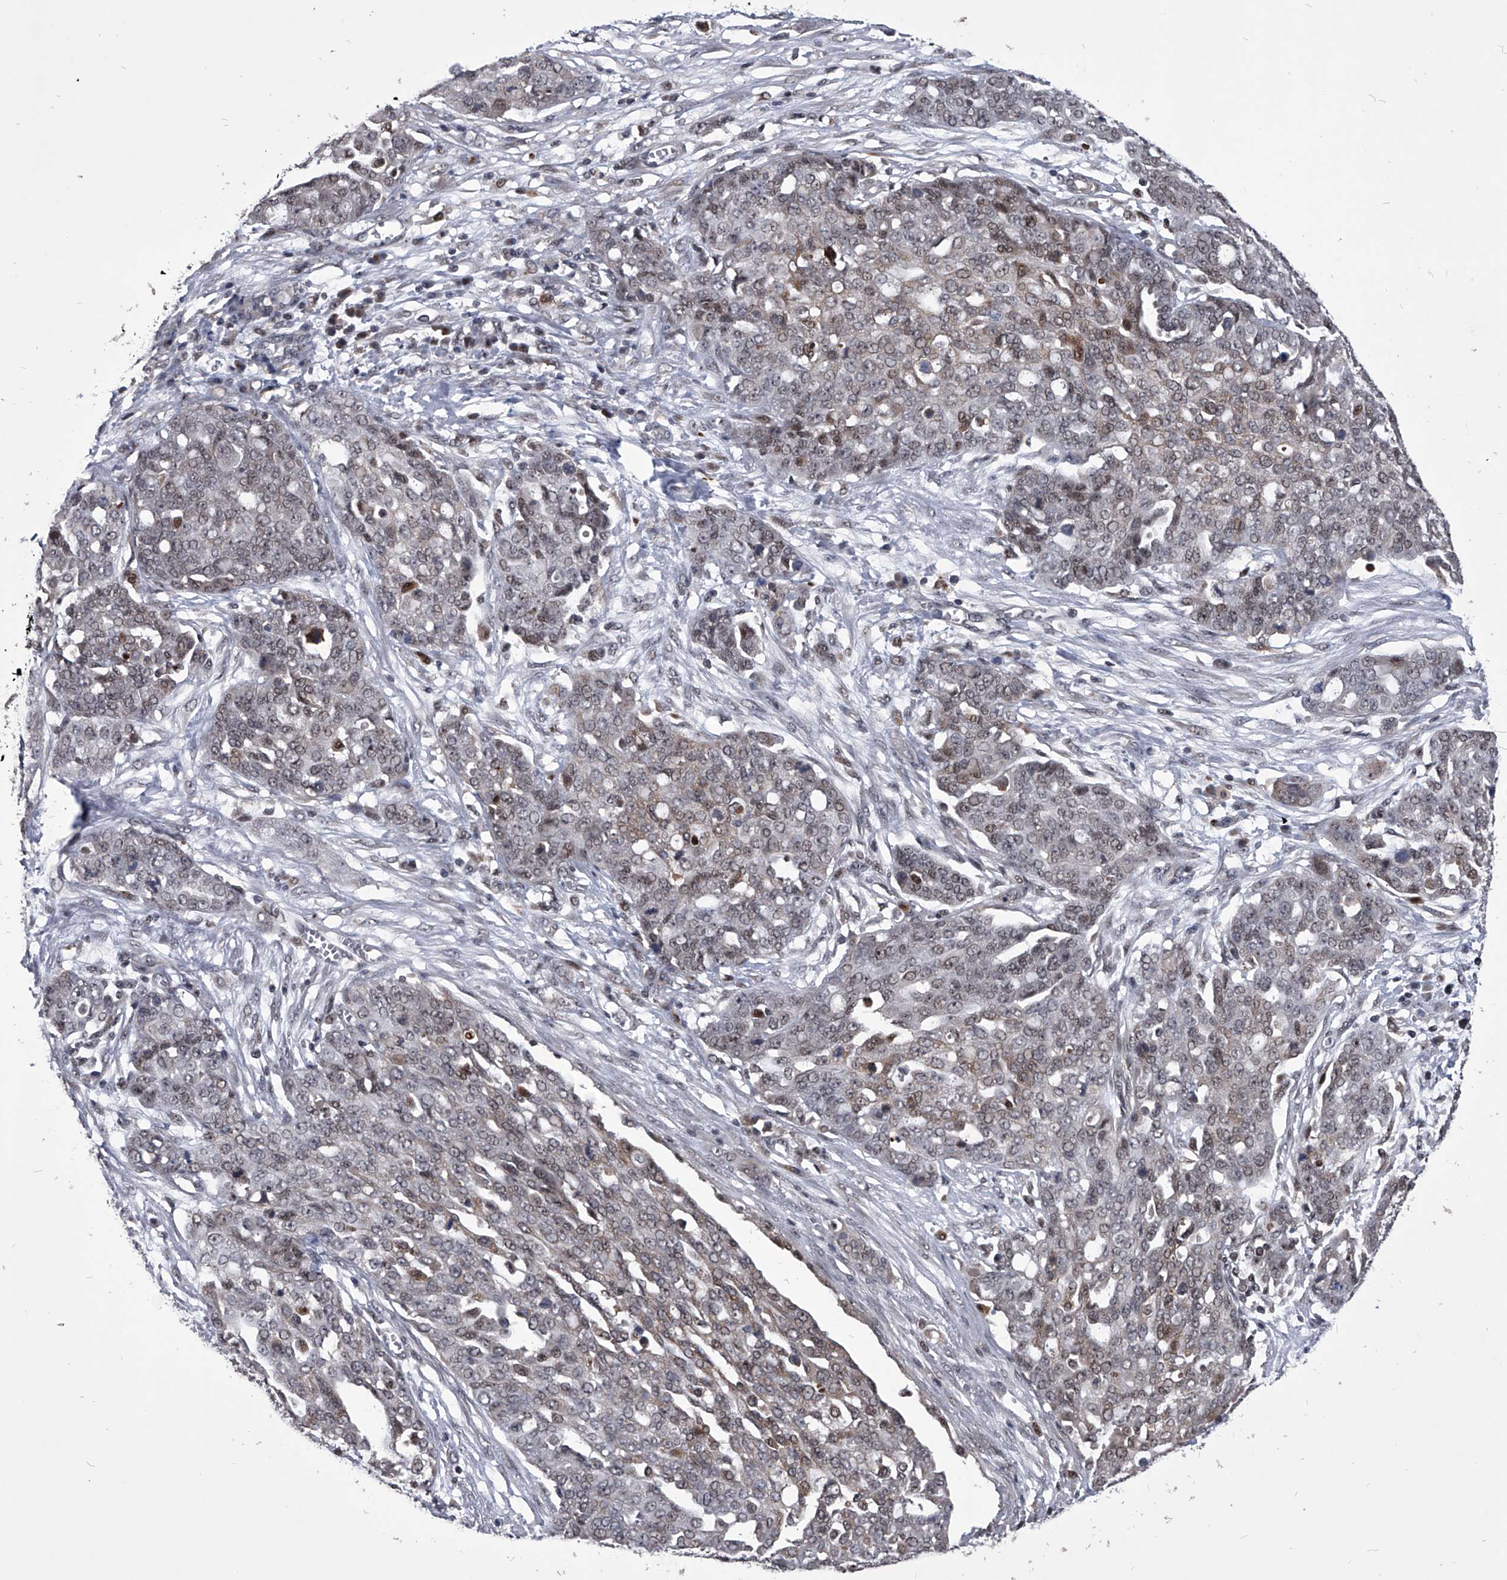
{"staining": {"intensity": "weak", "quantity": "25%-75%", "location": "nuclear"}, "tissue": "ovarian cancer", "cell_type": "Tumor cells", "image_type": "cancer", "snomed": [{"axis": "morphology", "description": "Cystadenocarcinoma, serous, NOS"}, {"axis": "topography", "description": "Soft tissue"}, {"axis": "topography", "description": "Ovary"}], "caption": "This is a histology image of immunohistochemistry (IHC) staining of ovarian cancer, which shows weak staining in the nuclear of tumor cells.", "gene": "CMTR1", "patient": {"sex": "female", "age": 57}}